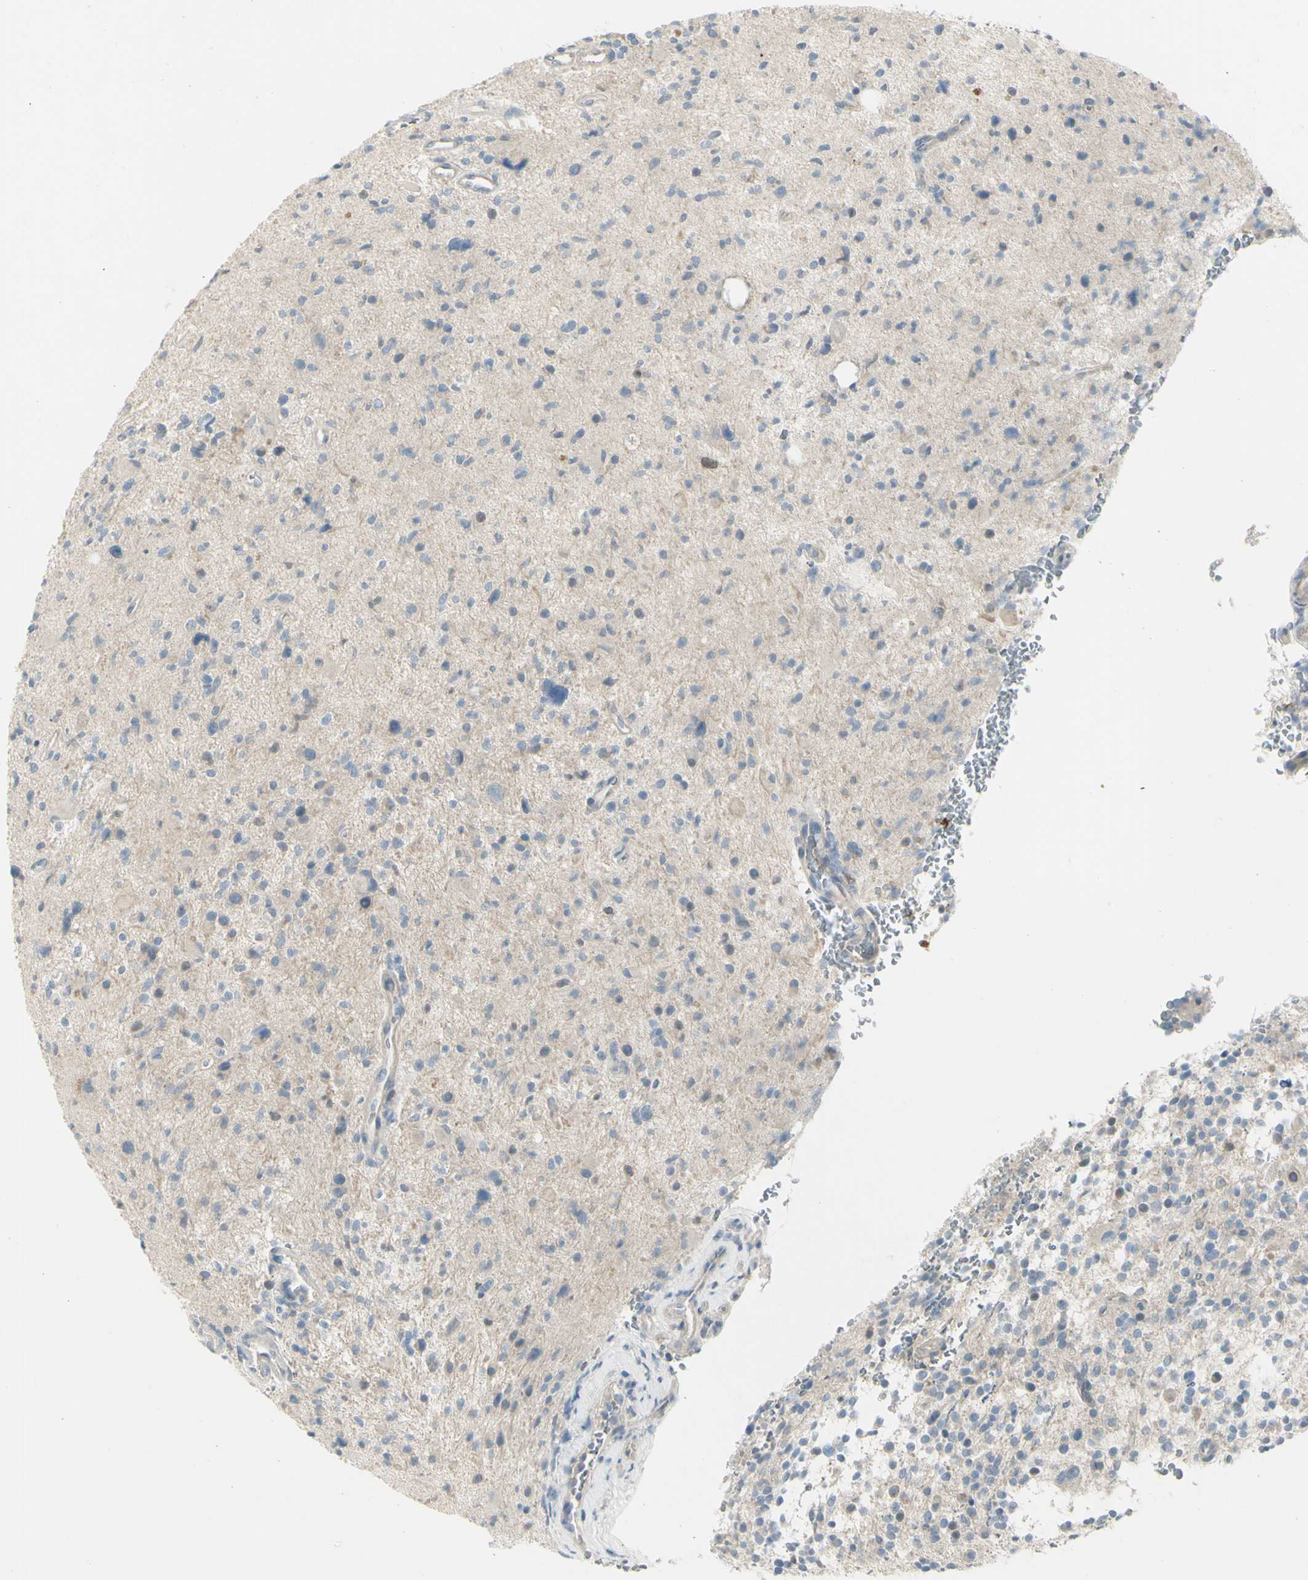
{"staining": {"intensity": "weak", "quantity": "<25%", "location": "cytoplasmic/membranous"}, "tissue": "glioma", "cell_type": "Tumor cells", "image_type": "cancer", "snomed": [{"axis": "morphology", "description": "Glioma, malignant, High grade"}, {"axis": "topography", "description": "Brain"}], "caption": "Immunohistochemistry of malignant high-grade glioma demonstrates no positivity in tumor cells.", "gene": "CCNB2", "patient": {"sex": "male", "age": 48}}